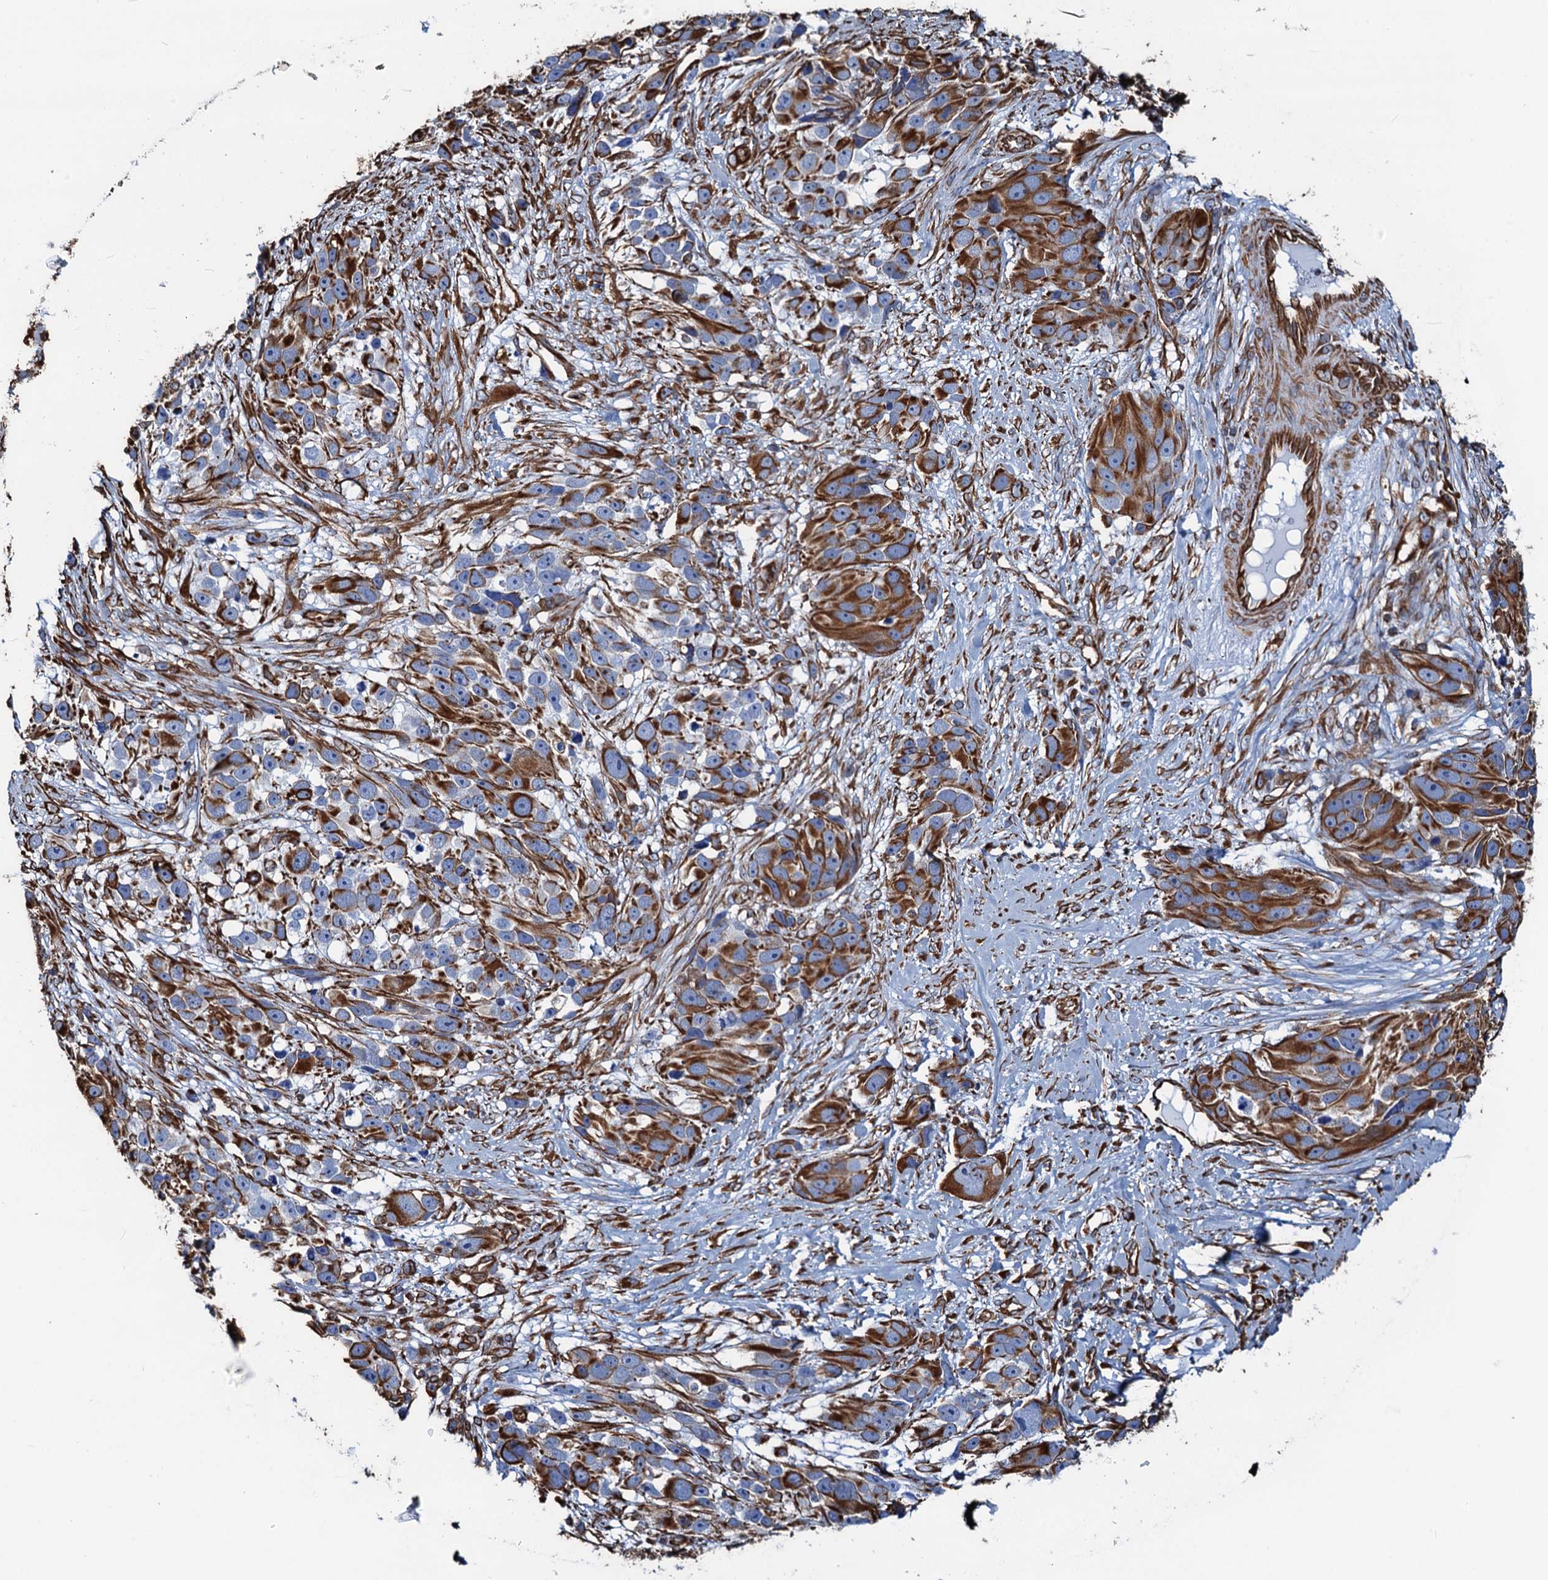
{"staining": {"intensity": "strong", "quantity": "25%-75%", "location": "cytoplasmic/membranous"}, "tissue": "melanoma", "cell_type": "Tumor cells", "image_type": "cancer", "snomed": [{"axis": "morphology", "description": "Malignant melanoma, NOS"}, {"axis": "topography", "description": "Skin"}], "caption": "Melanoma stained with IHC displays strong cytoplasmic/membranous expression in about 25%-75% of tumor cells.", "gene": "PGM2", "patient": {"sex": "male", "age": 84}}